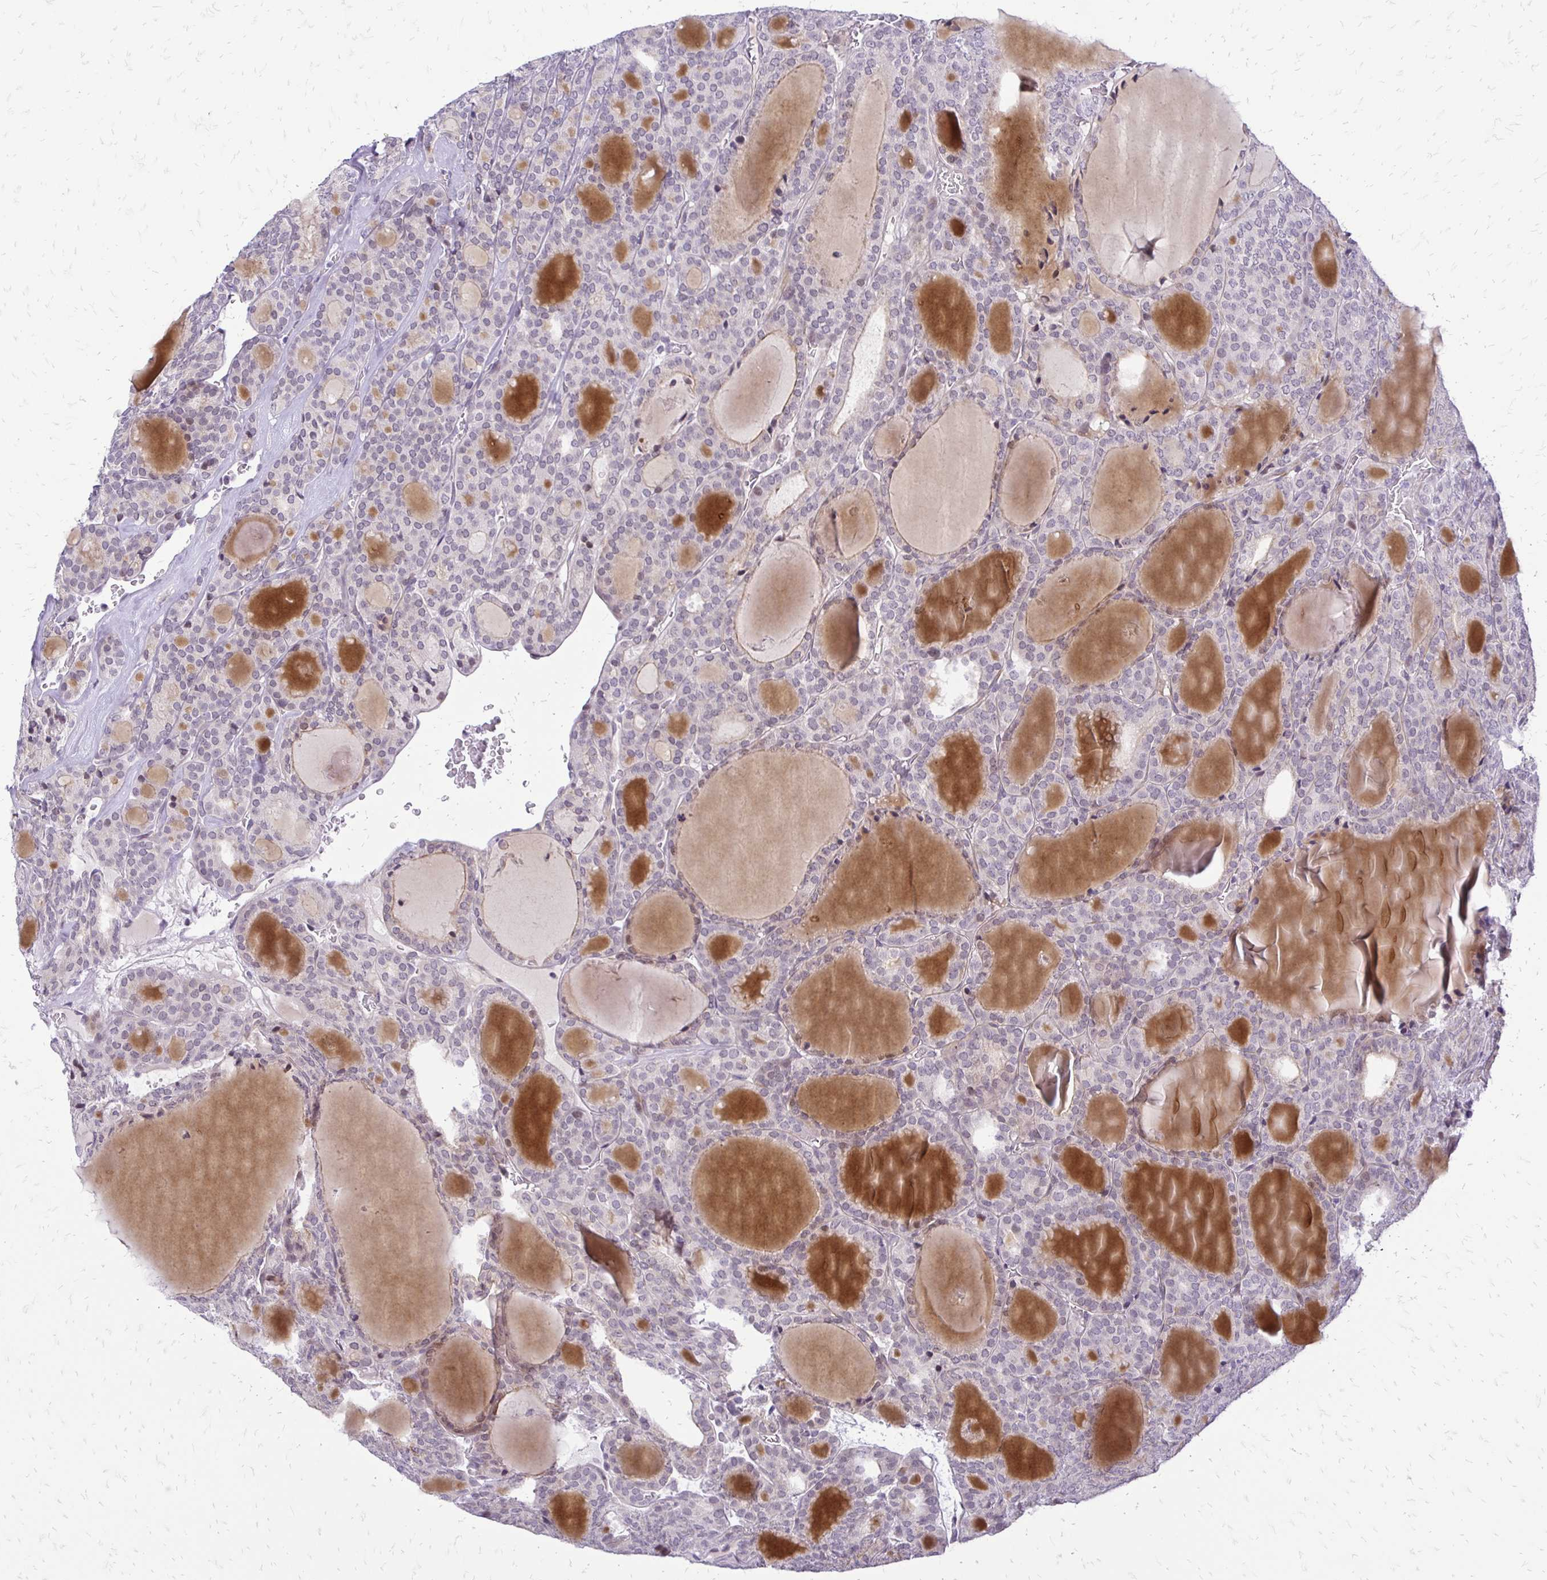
{"staining": {"intensity": "negative", "quantity": "none", "location": "none"}, "tissue": "thyroid cancer", "cell_type": "Tumor cells", "image_type": "cancer", "snomed": [{"axis": "morphology", "description": "Follicular adenoma carcinoma, NOS"}, {"axis": "topography", "description": "Thyroid gland"}], "caption": "This histopathology image is of thyroid follicular adenoma carcinoma stained with IHC to label a protein in brown with the nuclei are counter-stained blue. There is no staining in tumor cells.", "gene": "EPYC", "patient": {"sex": "male", "age": 74}}